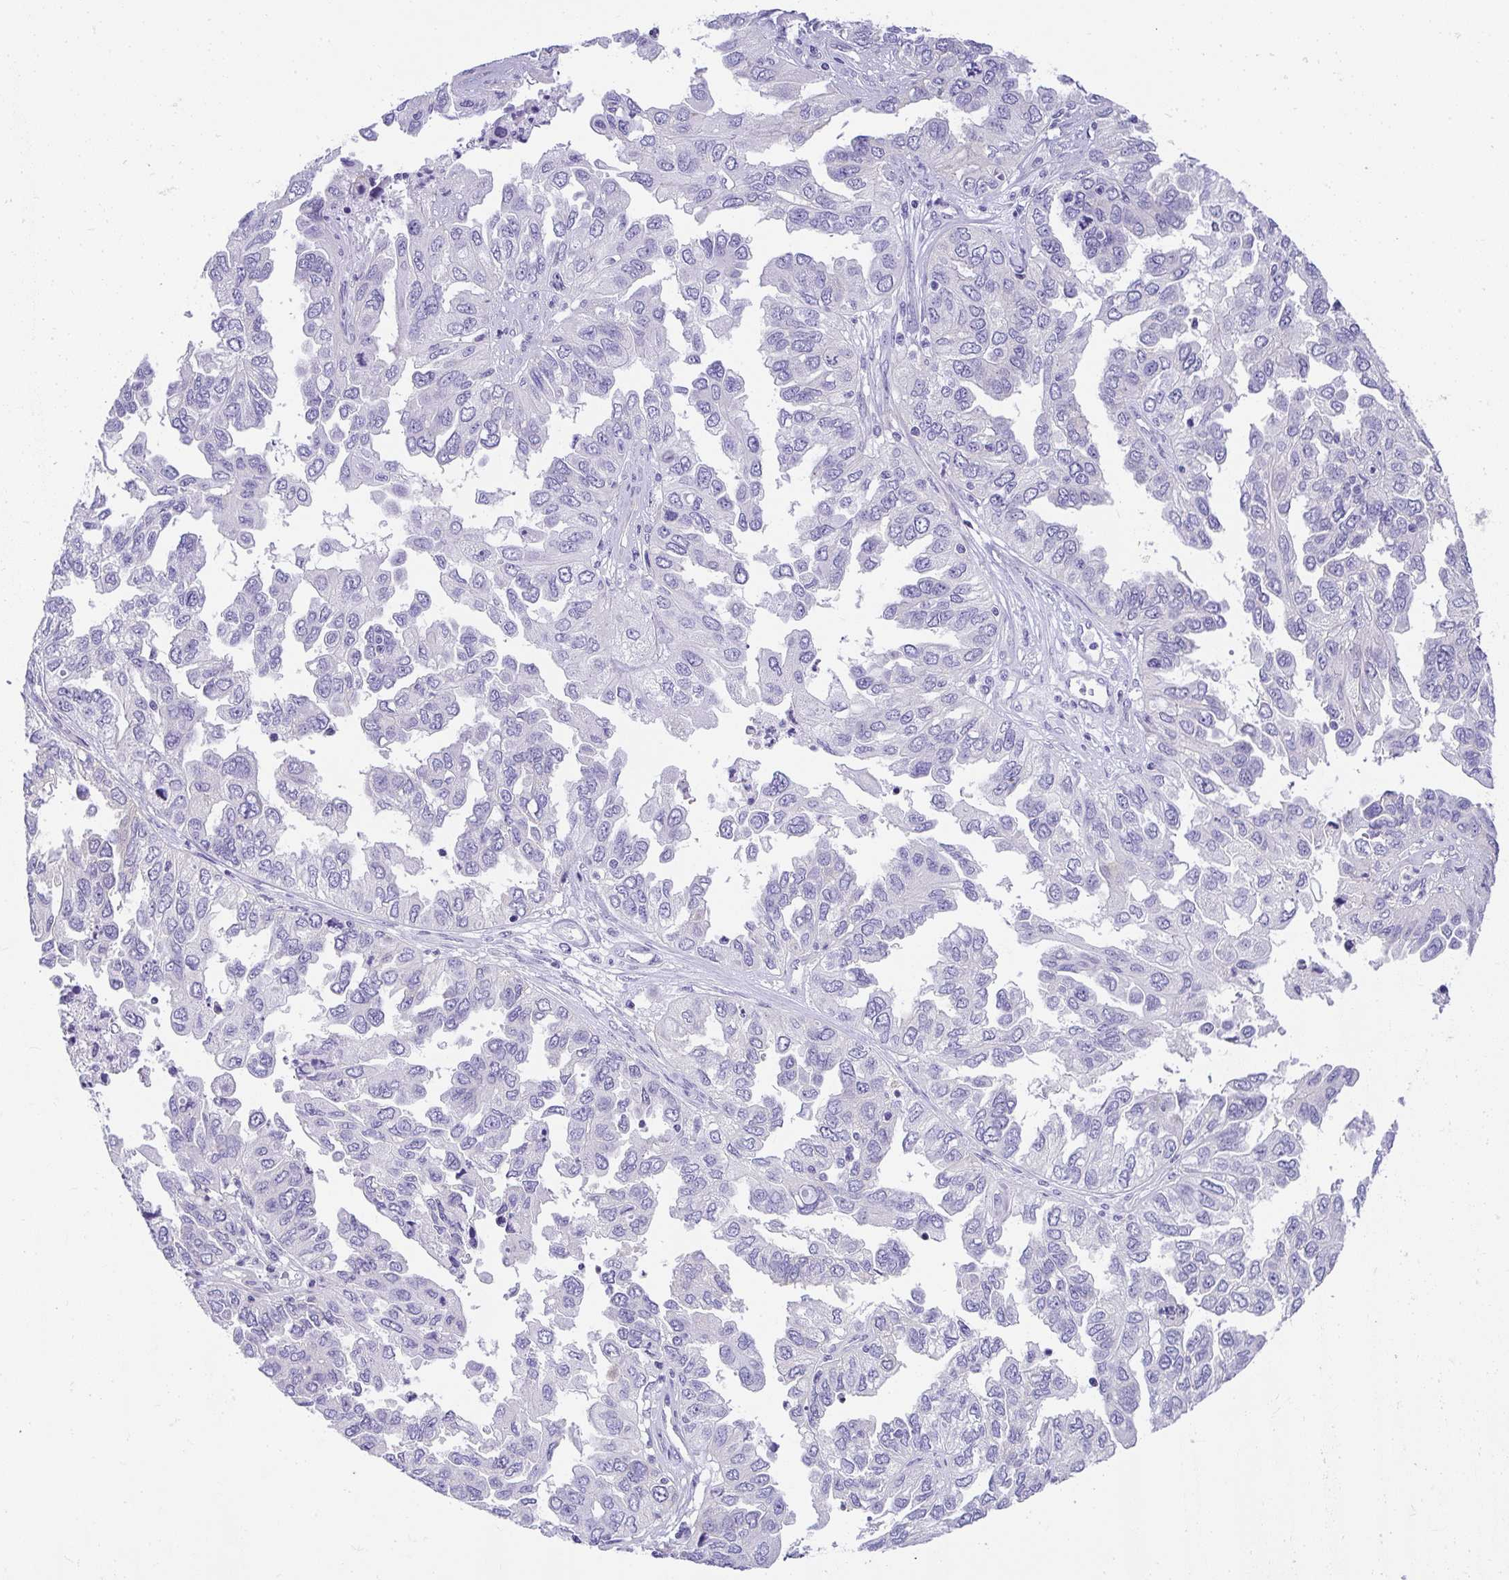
{"staining": {"intensity": "negative", "quantity": "none", "location": "none"}, "tissue": "ovarian cancer", "cell_type": "Tumor cells", "image_type": "cancer", "snomed": [{"axis": "morphology", "description": "Cystadenocarcinoma, serous, NOS"}, {"axis": "topography", "description": "Ovary"}], "caption": "Serous cystadenocarcinoma (ovarian) was stained to show a protein in brown. There is no significant expression in tumor cells. The staining is performed using DAB (3,3'-diaminobenzidine) brown chromogen with nuclei counter-stained in using hematoxylin.", "gene": "PLPPR3", "patient": {"sex": "female", "age": 53}}